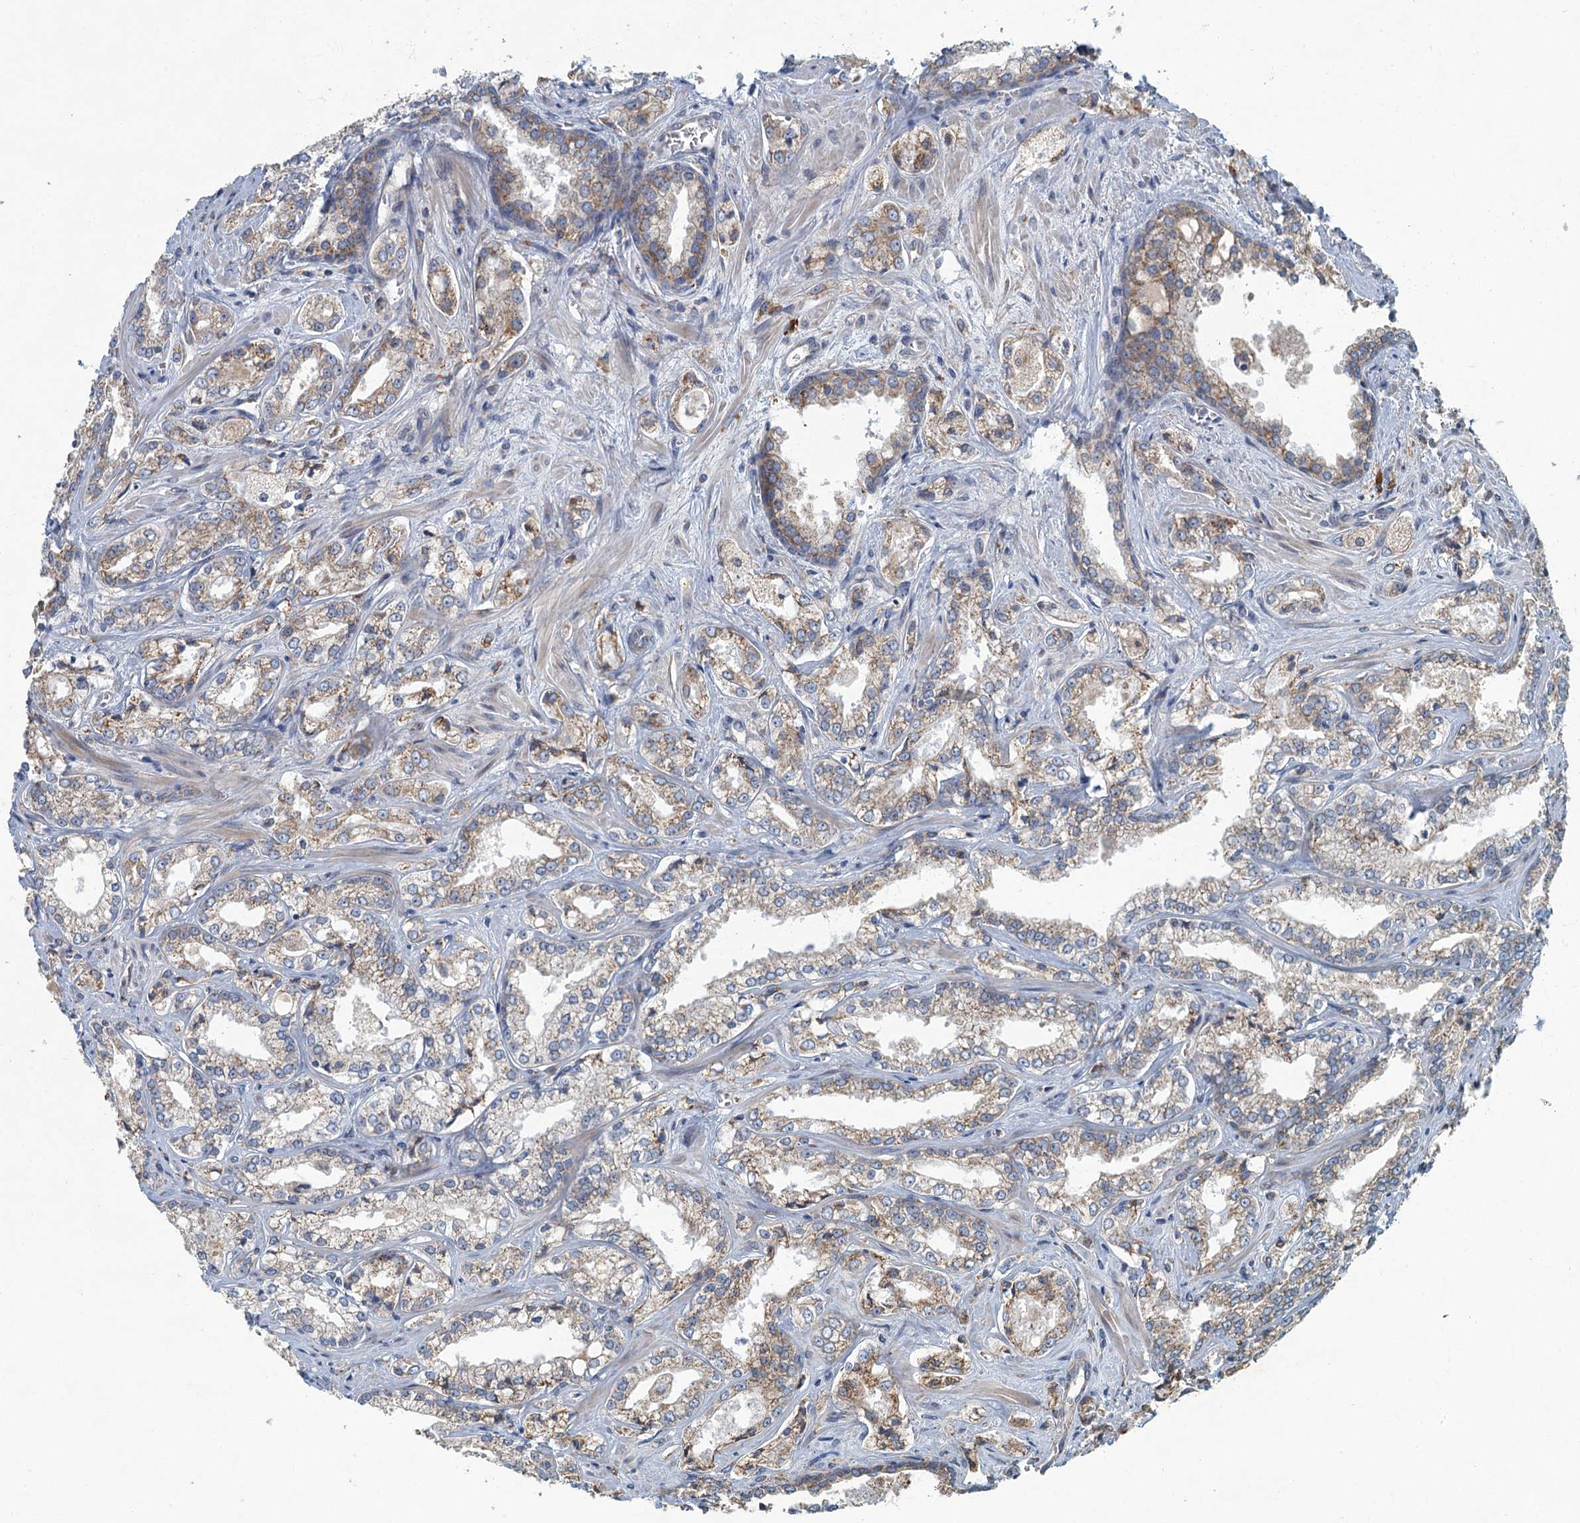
{"staining": {"intensity": "weak", "quantity": "25%-75%", "location": "cytoplasmic/membranous"}, "tissue": "prostate cancer", "cell_type": "Tumor cells", "image_type": "cancer", "snomed": [{"axis": "morphology", "description": "Adenocarcinoma, Low grade"}, {"axis": "topography", "description": "Prostate"}], "caption": "Tumor cells display low levels of weak cytoplasmic/membranous expression in about 25%-75% of cells in low-grade adenocarcinoma (prostate).", "gene": "SPDYC", "patient": {"sex": "male", "age": 47}}